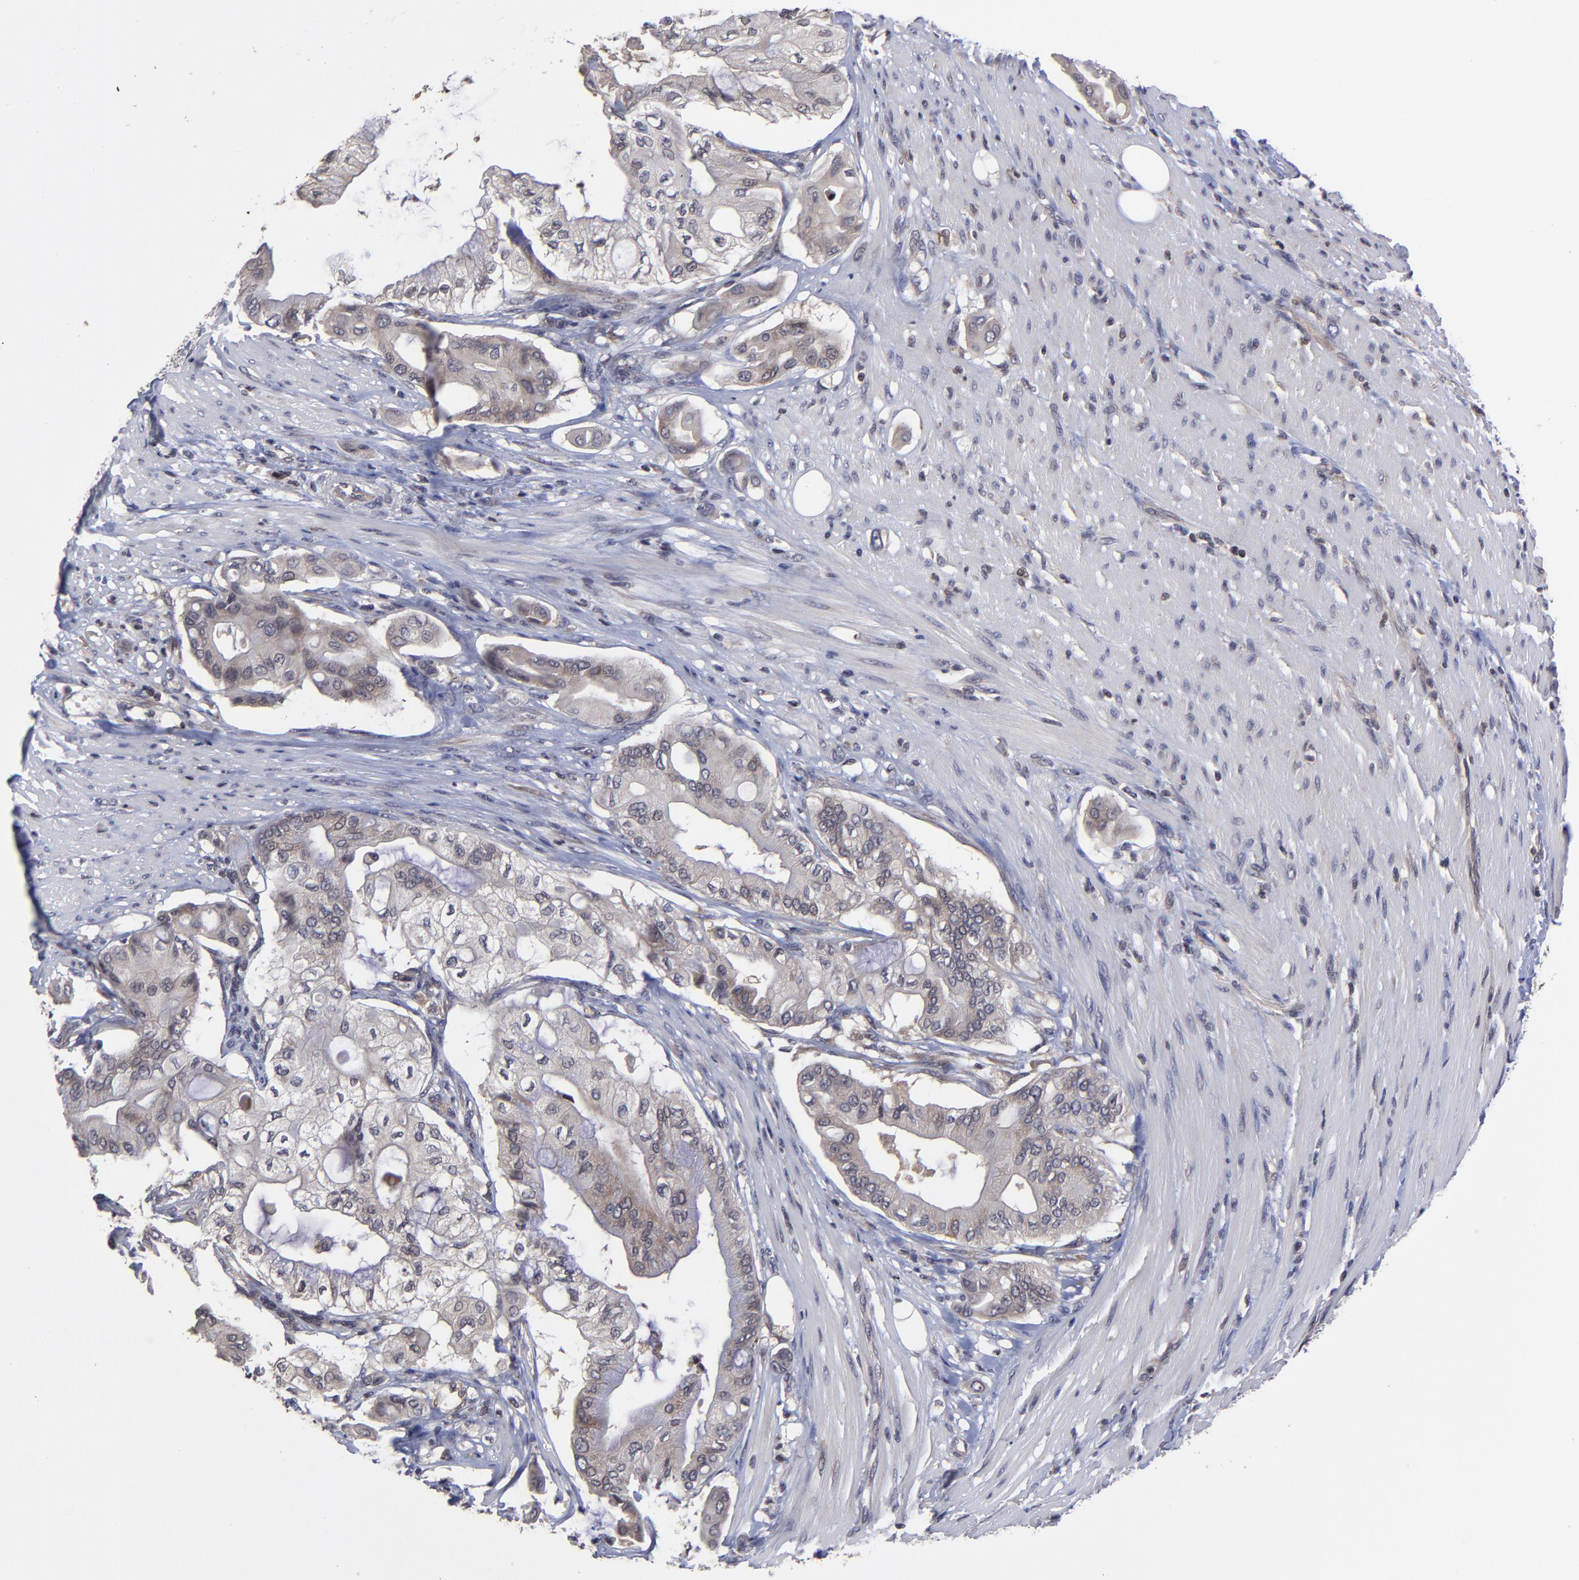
{"staining": {"intensity": "weak", "quantity": "<25%", "location": "cytoplasmic/membranous"}, "tissue": "pancreatic cancer", "cell_type": "Tumor cells", "image_type": "cancer", "snomed": [{"axis": "morphology", "description": "Adenocarcinoma, NOS"}, {"axis": "morphology", "description": "Adenocarcinoma, metastatic, NOS"}, {"axis": "topography", "description": "Lymph node"}, {"axis": "topography", "description": "Pancreas"}, {"axis": "topography", "description": "Duodenum"}], "caption": "Immunohistochemical staining of pancreatic cancer displays no significant expression in tumor cells. (DAB (3,3'-diaminobenzidine) IHC, high magnification).", "gene": "UBE2L6", "patient": {"sex": "female", "age": 64}}